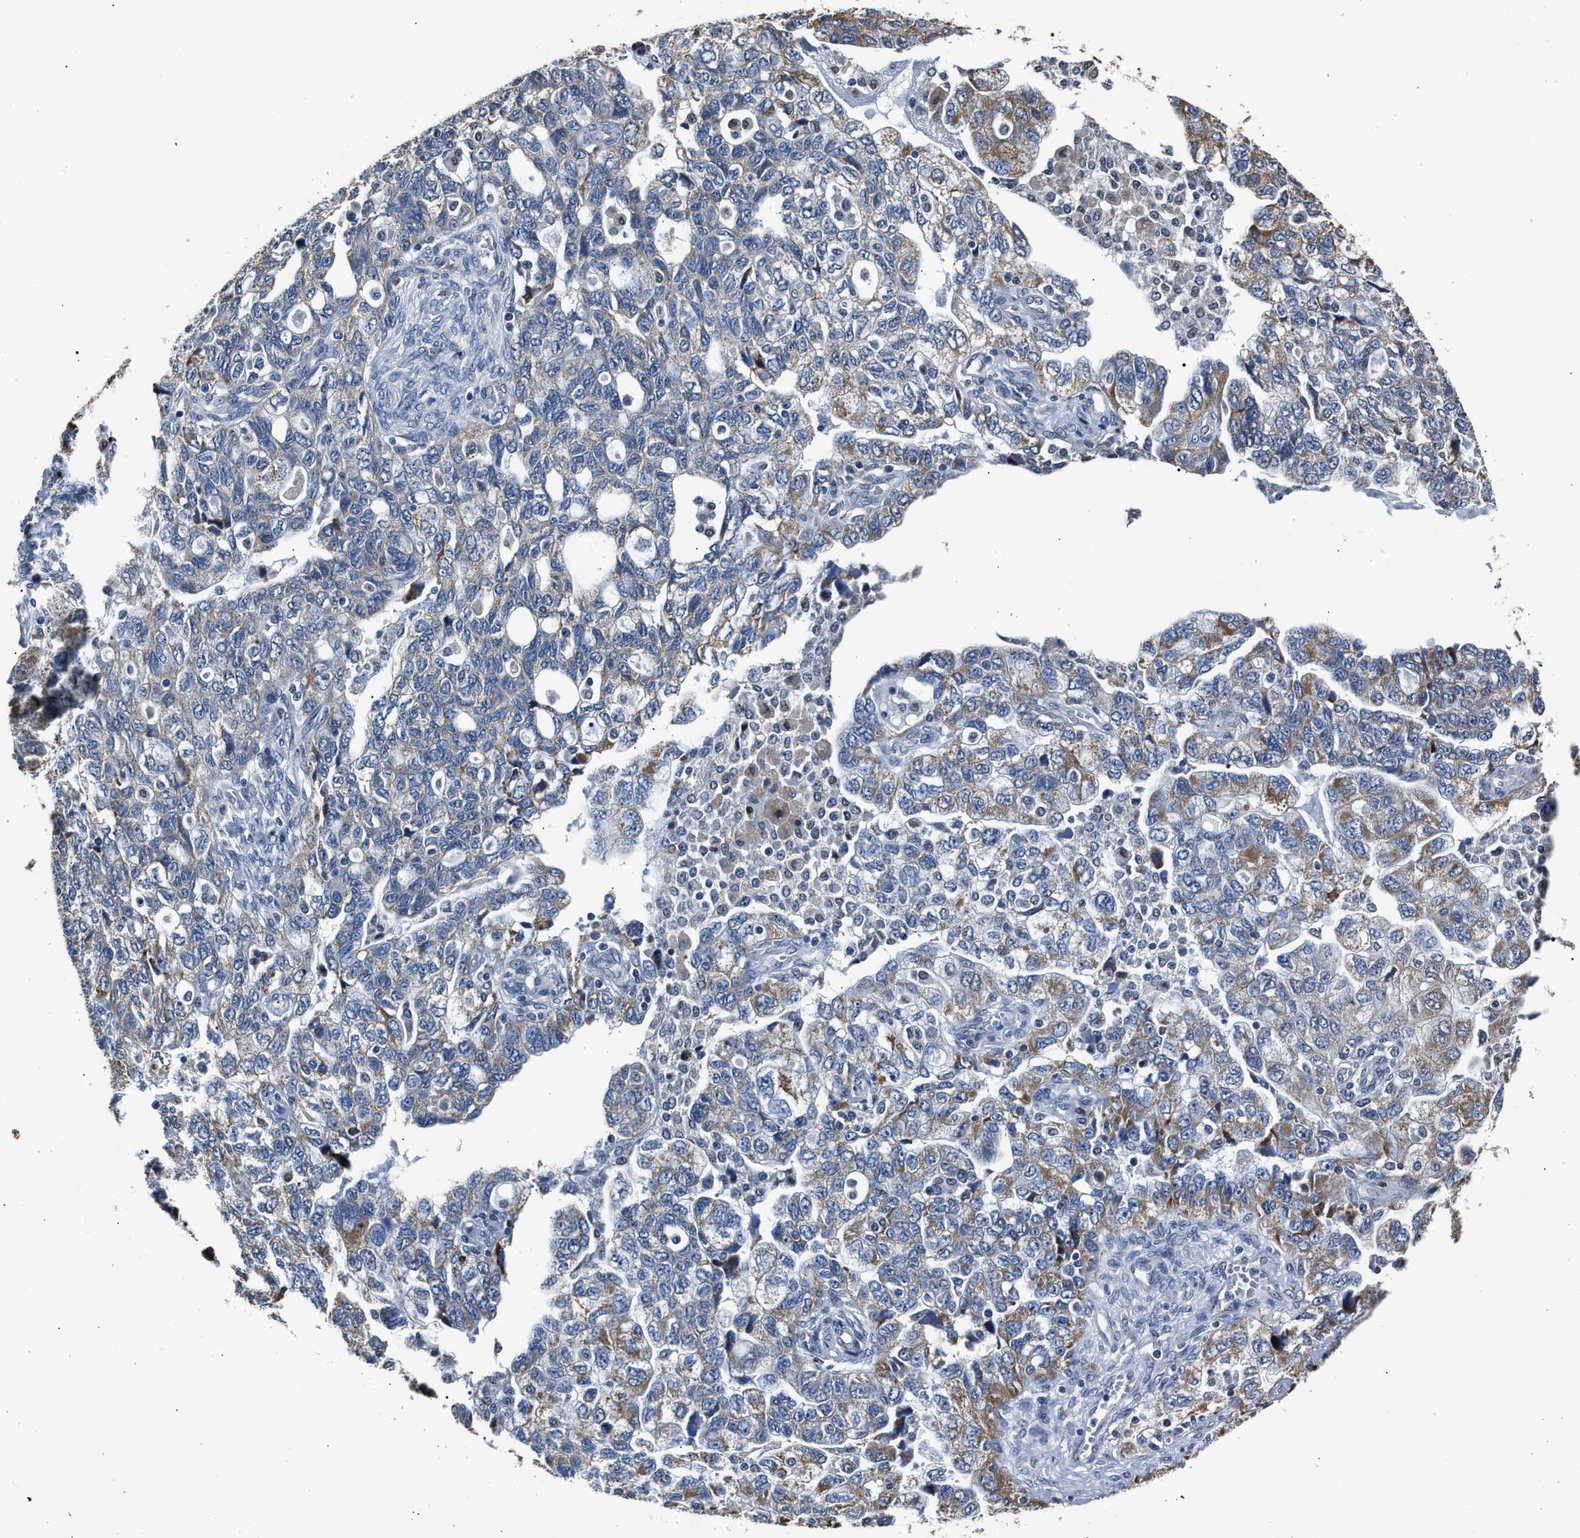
{"staining": {"intensity": "weak", "quantity": "25%-75%", "location": "cytoplasmic/membranous"}, "tissue": "ovarian cancer", "cell_type": "Tumor cells", "image_type": "cancer", "snomed": [{"axis": "morphology", "description": "Carcinoma, NOS"}, {"axis": "morphology", "description": "Cystadenocarcinoma, serous, NOS"}, {"axis": "topography", "description": "Ovary"}], "caption": "Protein analysis of ovarian cancer (carcinoma) tissue demonstrates weak cytoplasmic/membranous positivity in about 25%-75% of tumor cells. (brown staining indicates protein expression, while blue staining denotes nuclei).", "gene": "NSUN5", "patient": {"sex": "female", "age": 69}}